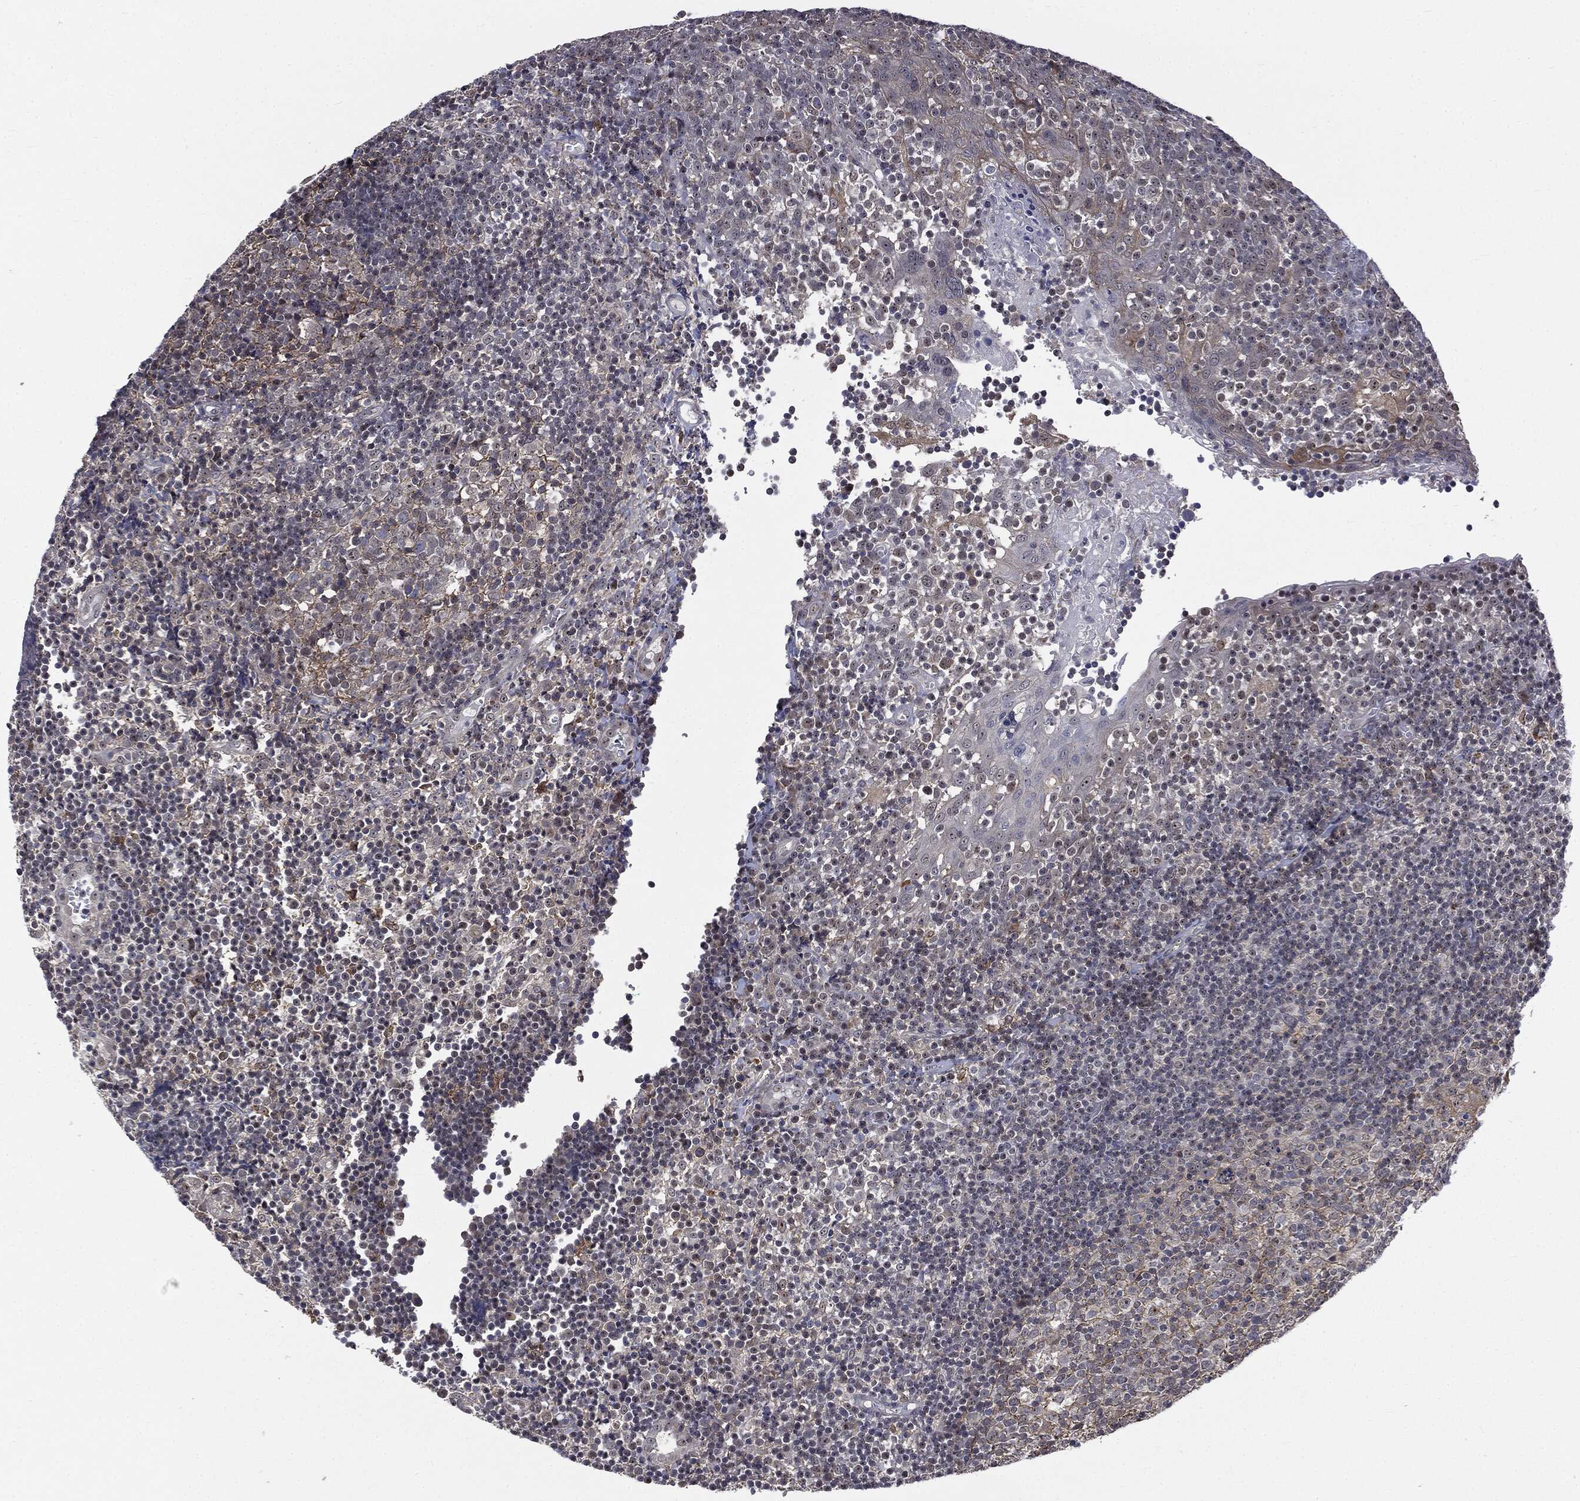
{"staining": {"intensity": "weak", "quantity": "<25%", "location": "cytoplasmic/membranous"}, "tissue": "tonsil", "cell_type": "Germinal center cells", "image_type": "normal", "snomed": [{"axis": "morphology", "description": "Normal tissue, NOS"}, {"axis": "topography", "description": "Tonsil"}], "caption": "DAB (3,3'-diaminobenzidine) immunohistochemical staining of benign tonsil reveals no significant positivity in germinal center cells. (IHC, brightfield microscopy, high magnification).", "gene": "TRMT1L", "patient": {"sex": "female", "age": 5}}